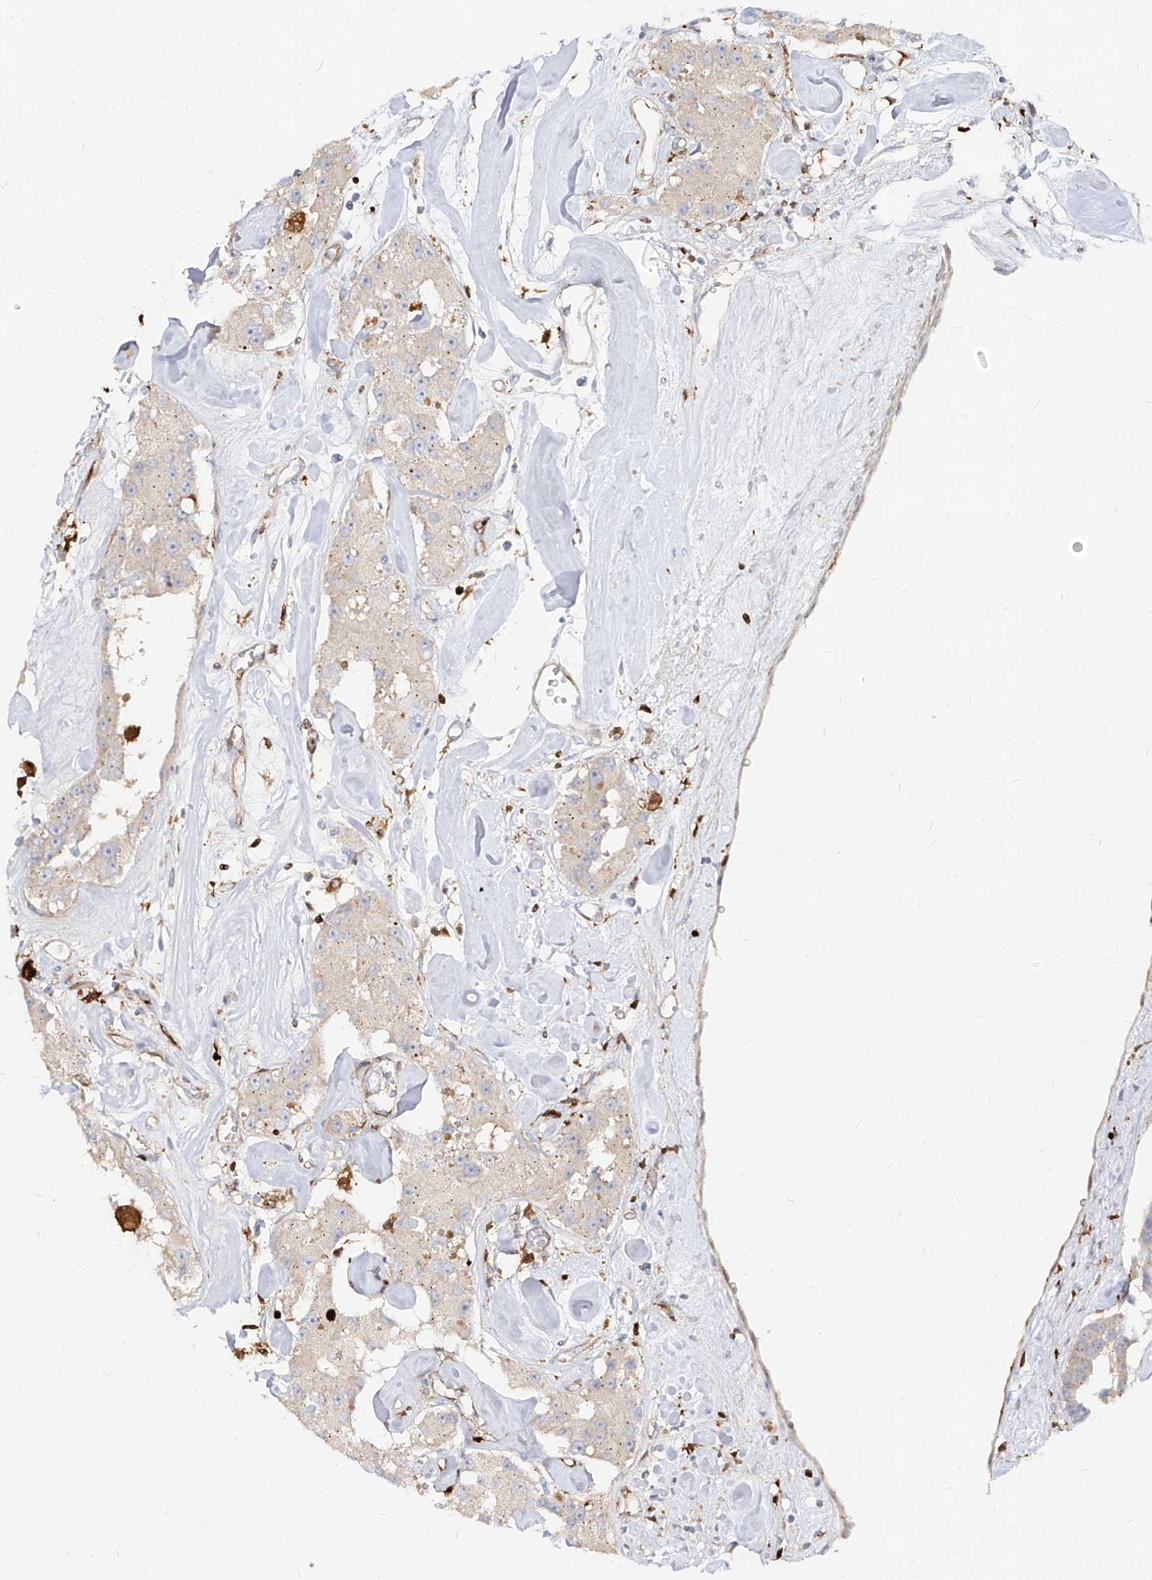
{"staining": {"intensity": "negative", "quantity": "none", "location": "none"}, "tissue": "carcinoid", "cell_type": "Tumor cells", "image_type": "cancer", "snomed": [{"axis": "morphology", "description": "Carcinoid, malignant, NOS"}, {"axis": "topography", "description": "Pancreas"}], "caption": "High magnification brightfield microscopy of malignant carcinoid stained with DAB (brown) and counterstained with hematoxylin (blue): tumor cells show no significant staining. (Immunohistochemistry, brightfield microscopy, high magnification).", "gene": "KYNU", "patient": {"sex": "male", "age": 41}}